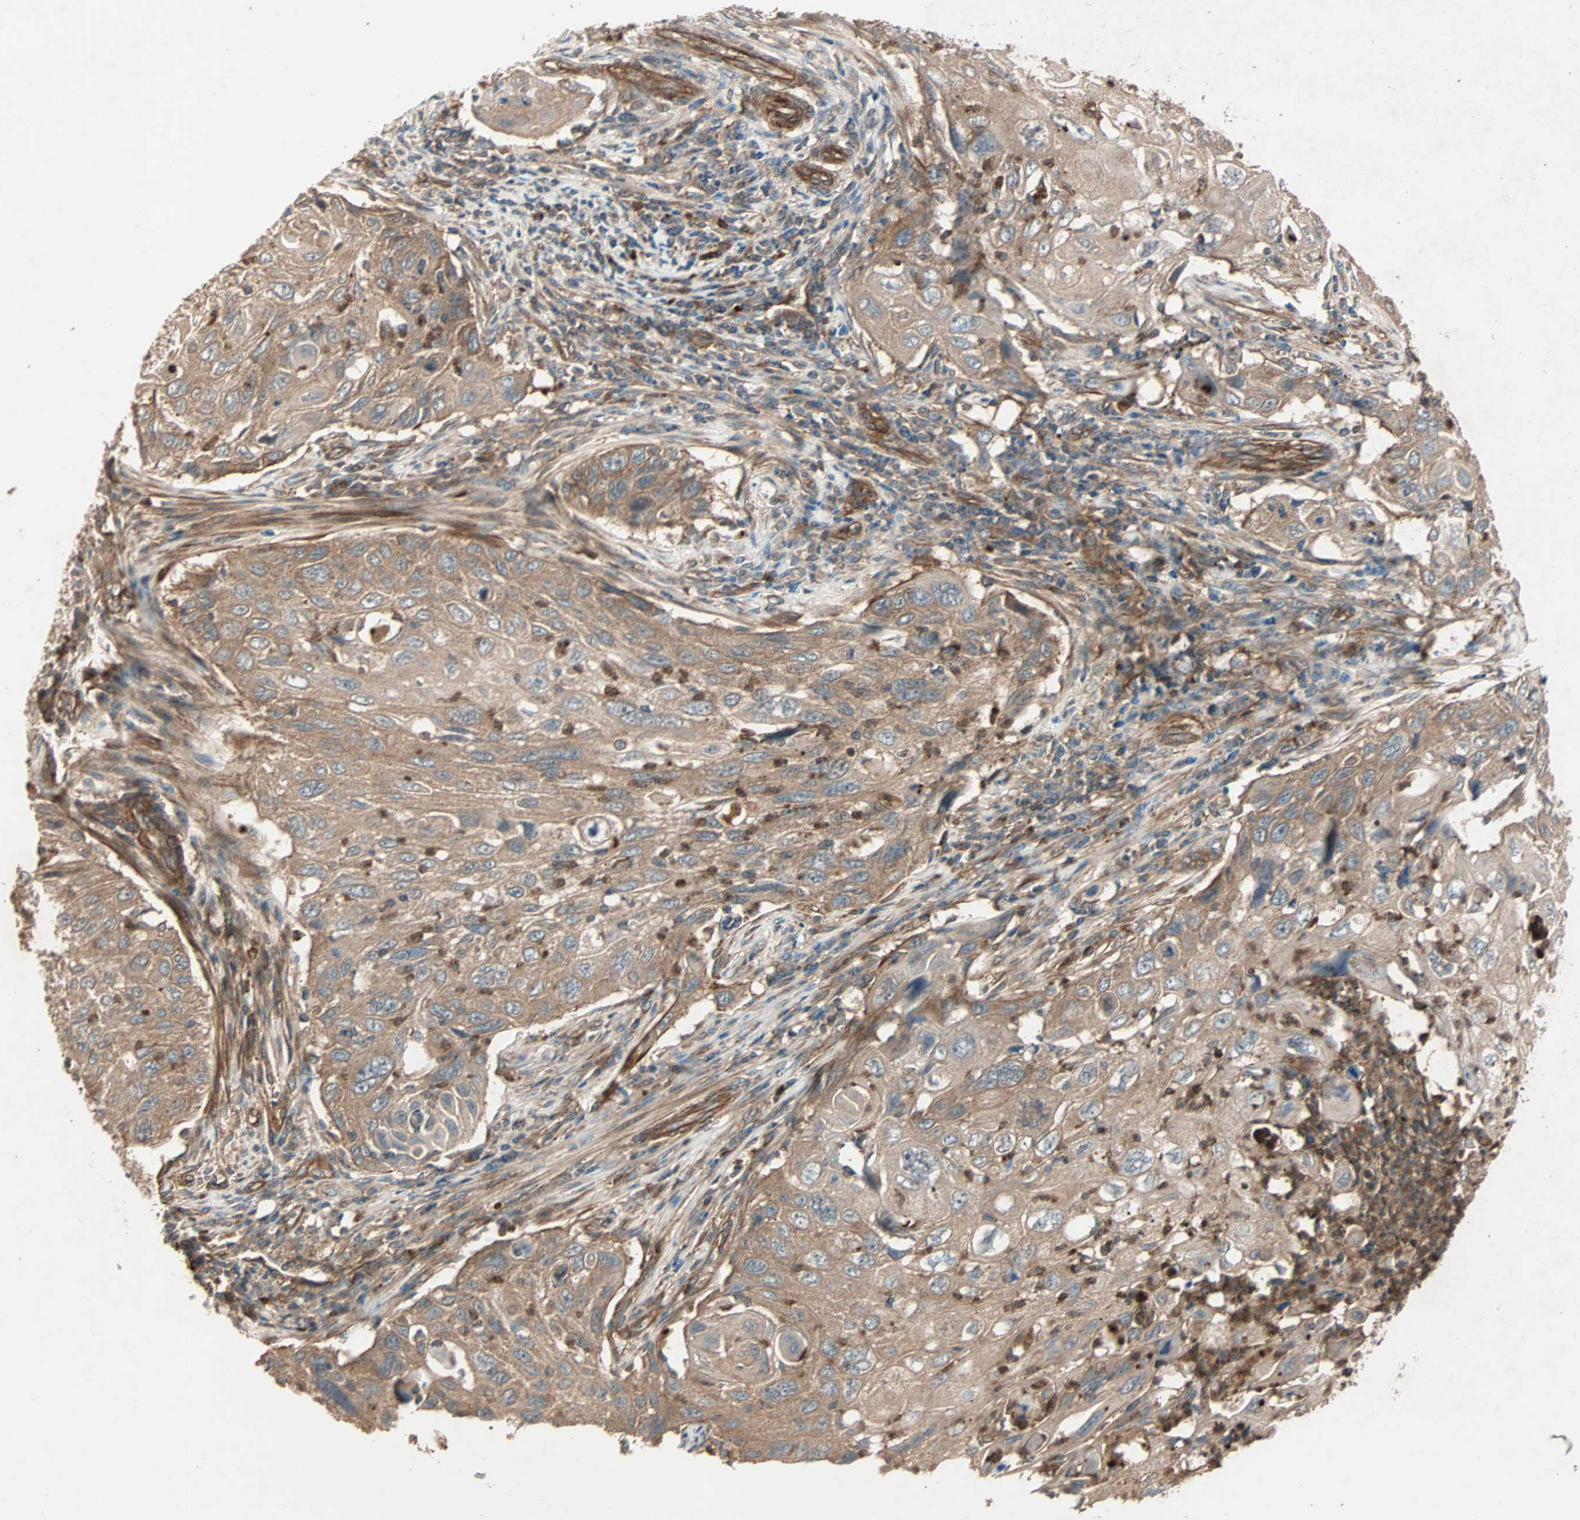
{"staining": {"intensity": "moderate", "quantity": ">75%", "location": "cytoplasmic/membranous"}, "tissue": "cervical cancer", "cell_type": "Tumor cells", "image_type": "cancer", "snomed": [{"axis": "morphology", "description": "Squamous cell carcinoma, NOS"}, {"axis": "topography", "description": "Cervix"}], "caption": "Cervical cancer was stained to show a protein in brown. There is medium levels of moderate cytoplasmic/membranous staining in approximately >75% of tumor cells.", "gene": "GCK", "patient": {"sex": "female", "age": 70}}